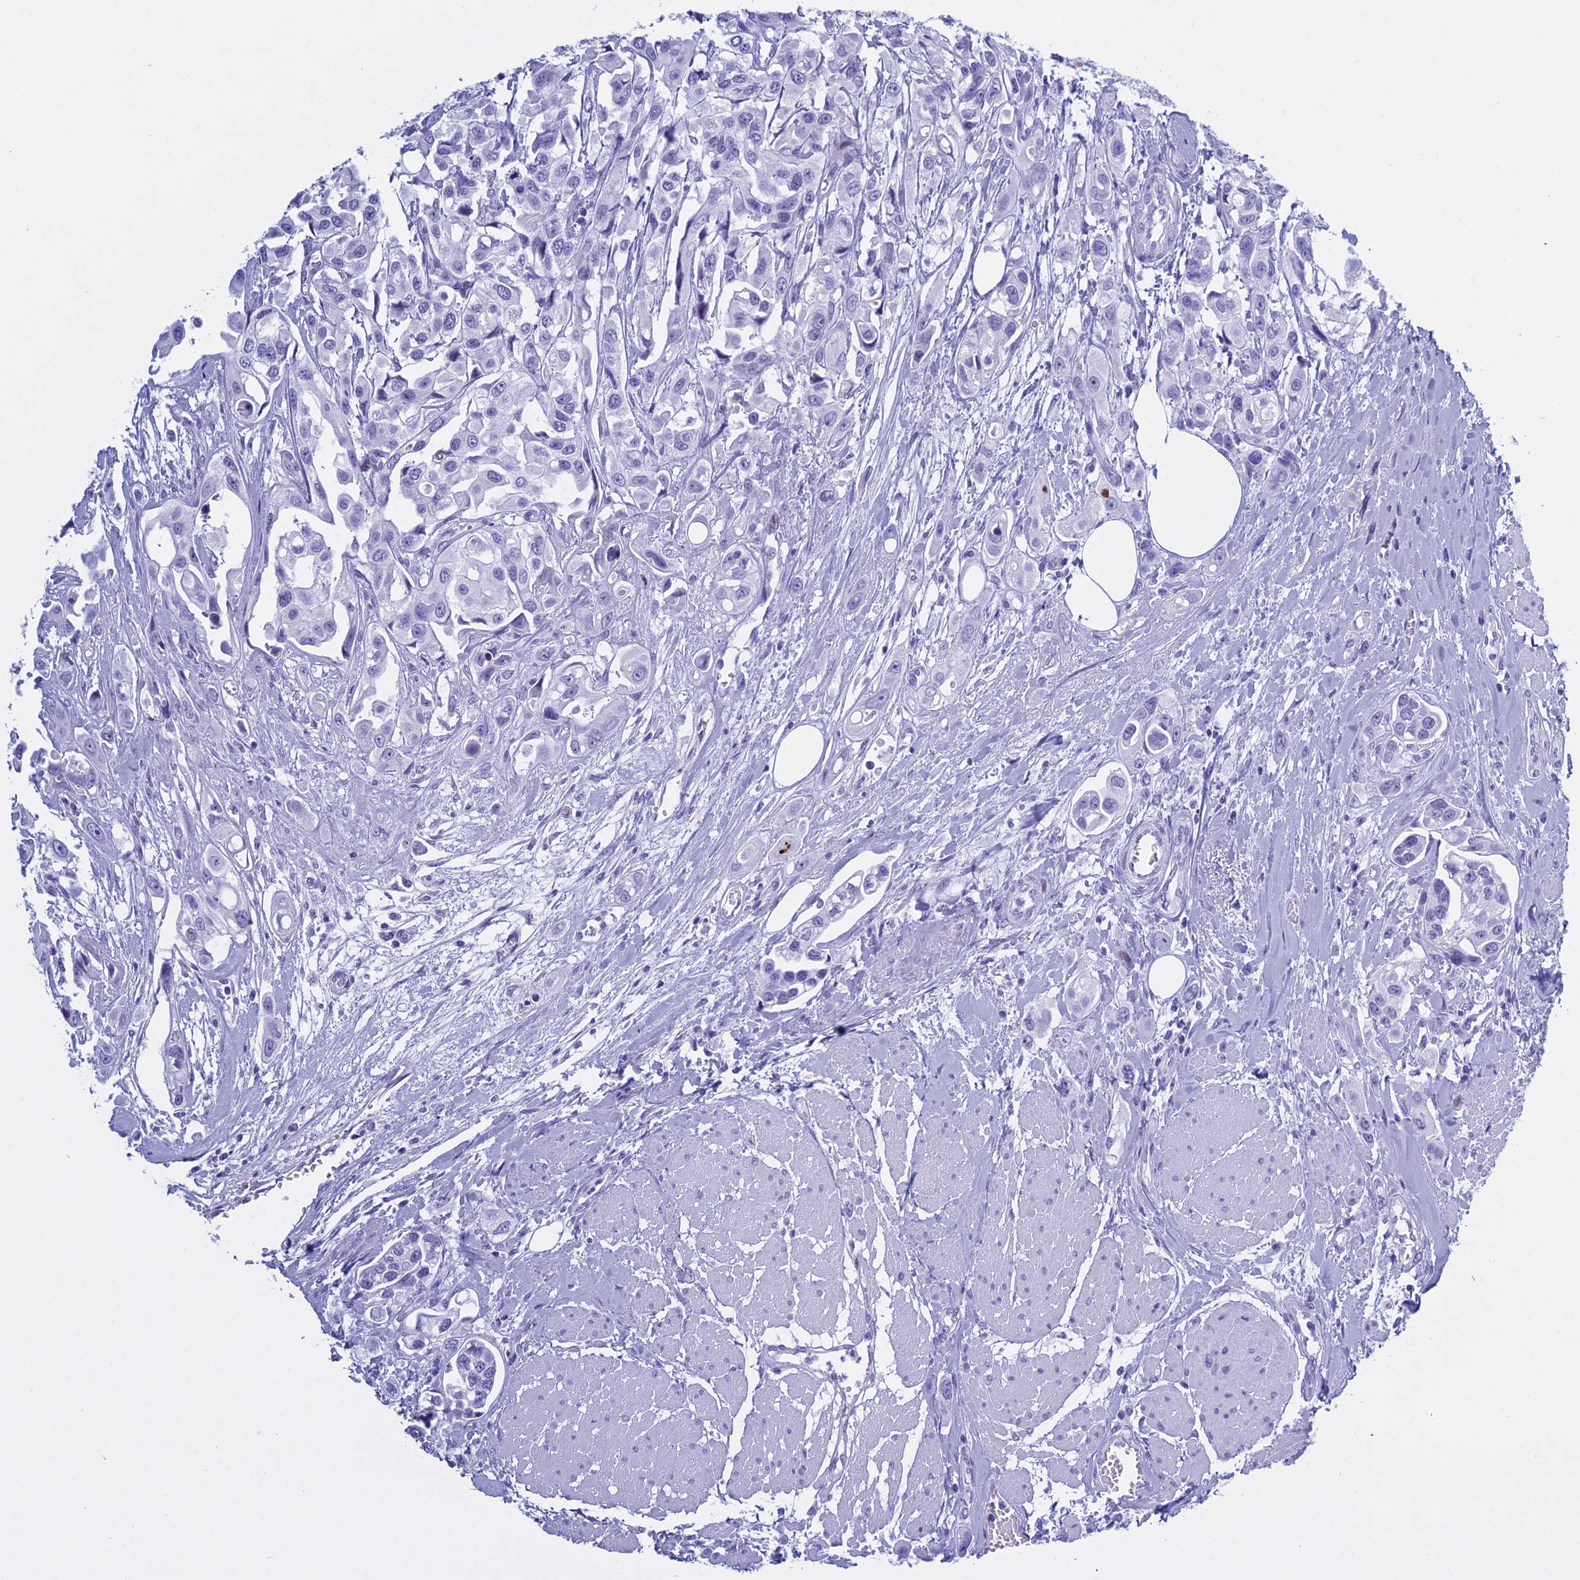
{"staining": {"intensity": "negative", "quantity": "none", "location": "none"}, "tissue": "urothelial cancer", "cell_type": "Tumor cells", "image_type": "cancer", "snomed": [{"axis": "morphology", "description": "Urothelial carcinoma, High grade"}, {"axis": "topography", "description": "Urinary bladder"}], "caption": "Immunohistochemistry (IHC) of urothelial cancer shows no positivity in tumor cells.", "gene": "KCTD21", "patient": {"sex": "male", "age": 67}}